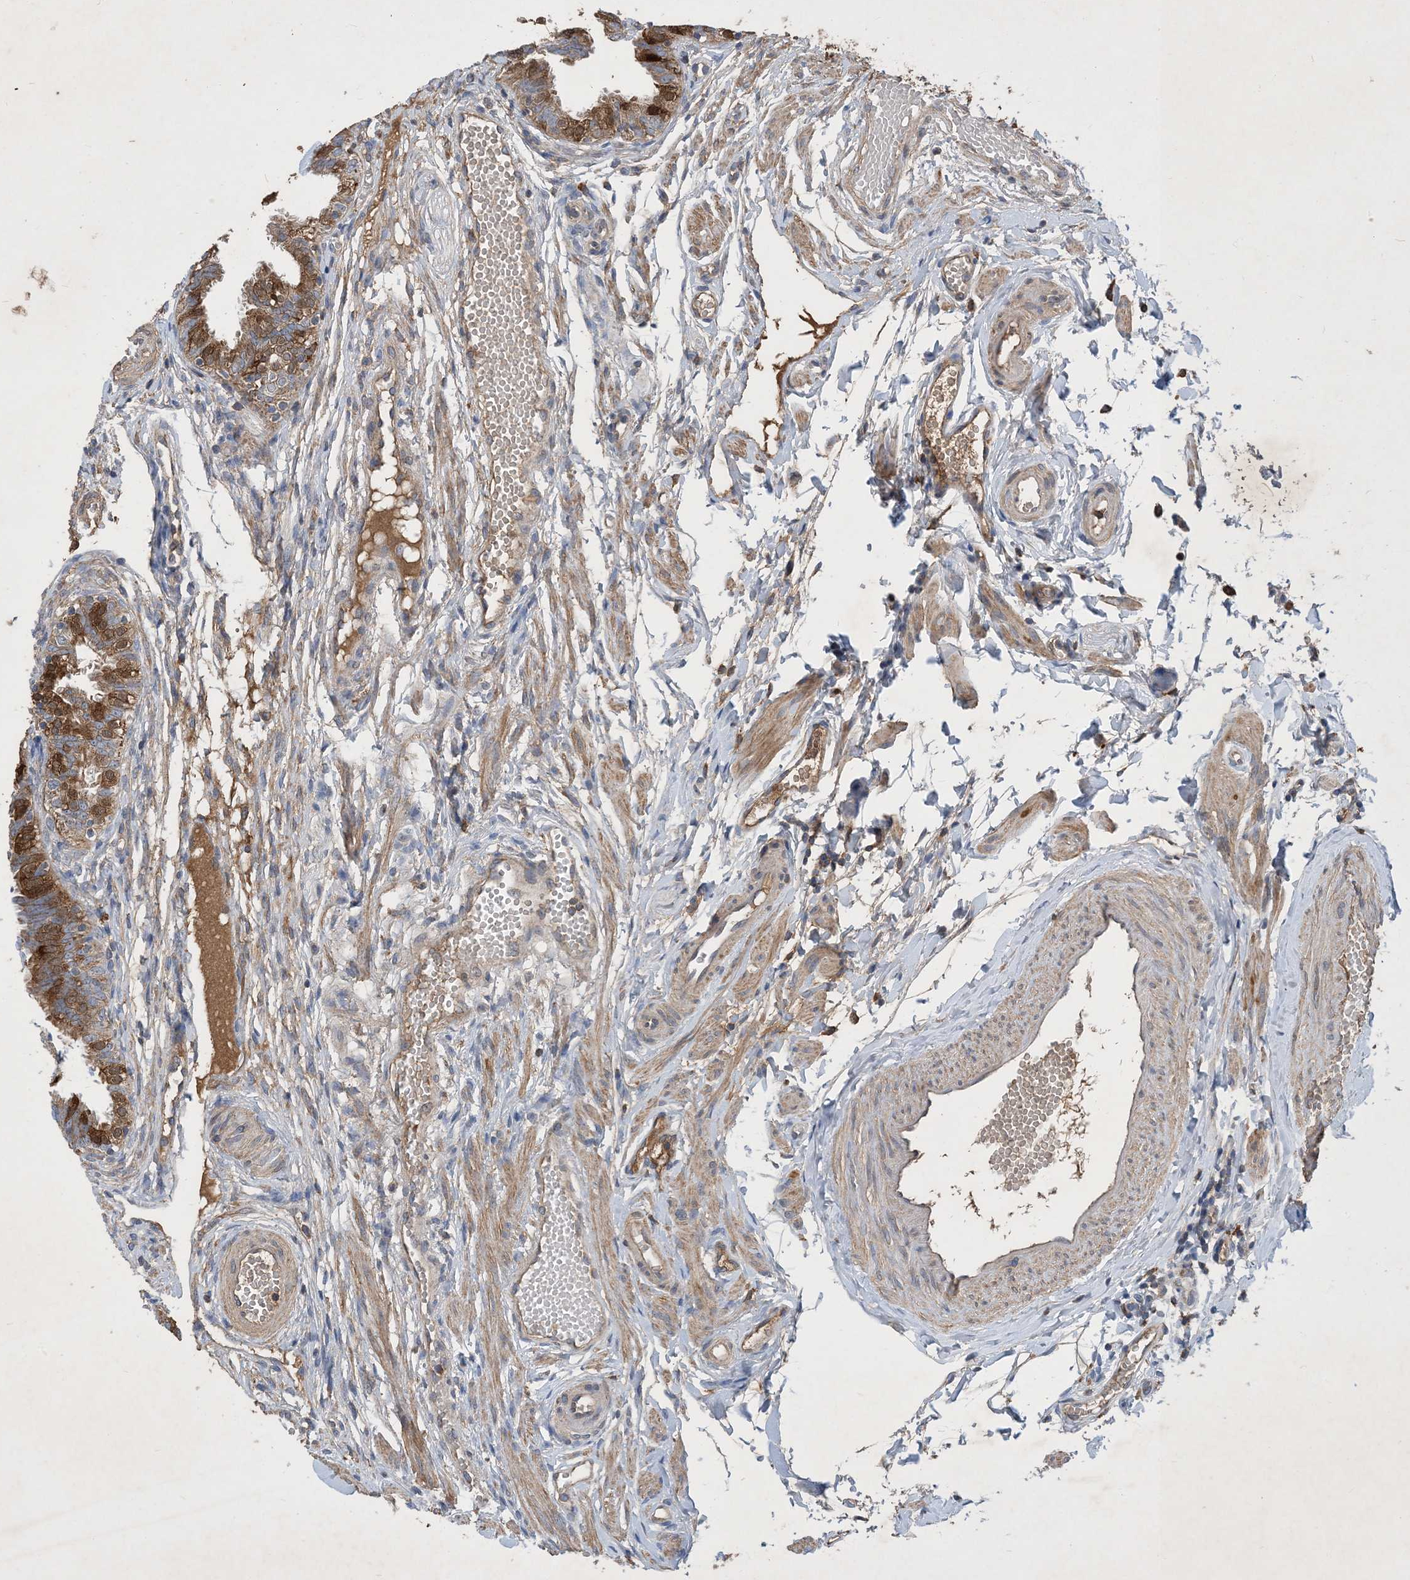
{"staining": {"intensity": "strong", "quantity": "25%-75%", "location": "cytoplasmic/membranous"}, "tissue": "fallopian tube", "cell_type": "Glandular cells", "image_type": "normal", "snomed": [{"axis": "morphology", "description": "Normal tissue, NOS"}, {"axis": "topography", "description": "Fallopian tube"}], "caption": "Immunohistochemistry (IHC) of benign fallopian tube exhibits high levels of strong cytoplasmic/membranous staining in approximately 25%-75% of glandular cells.", "gene": "STK19", "patient": {"sex": "female", "age": 35}}